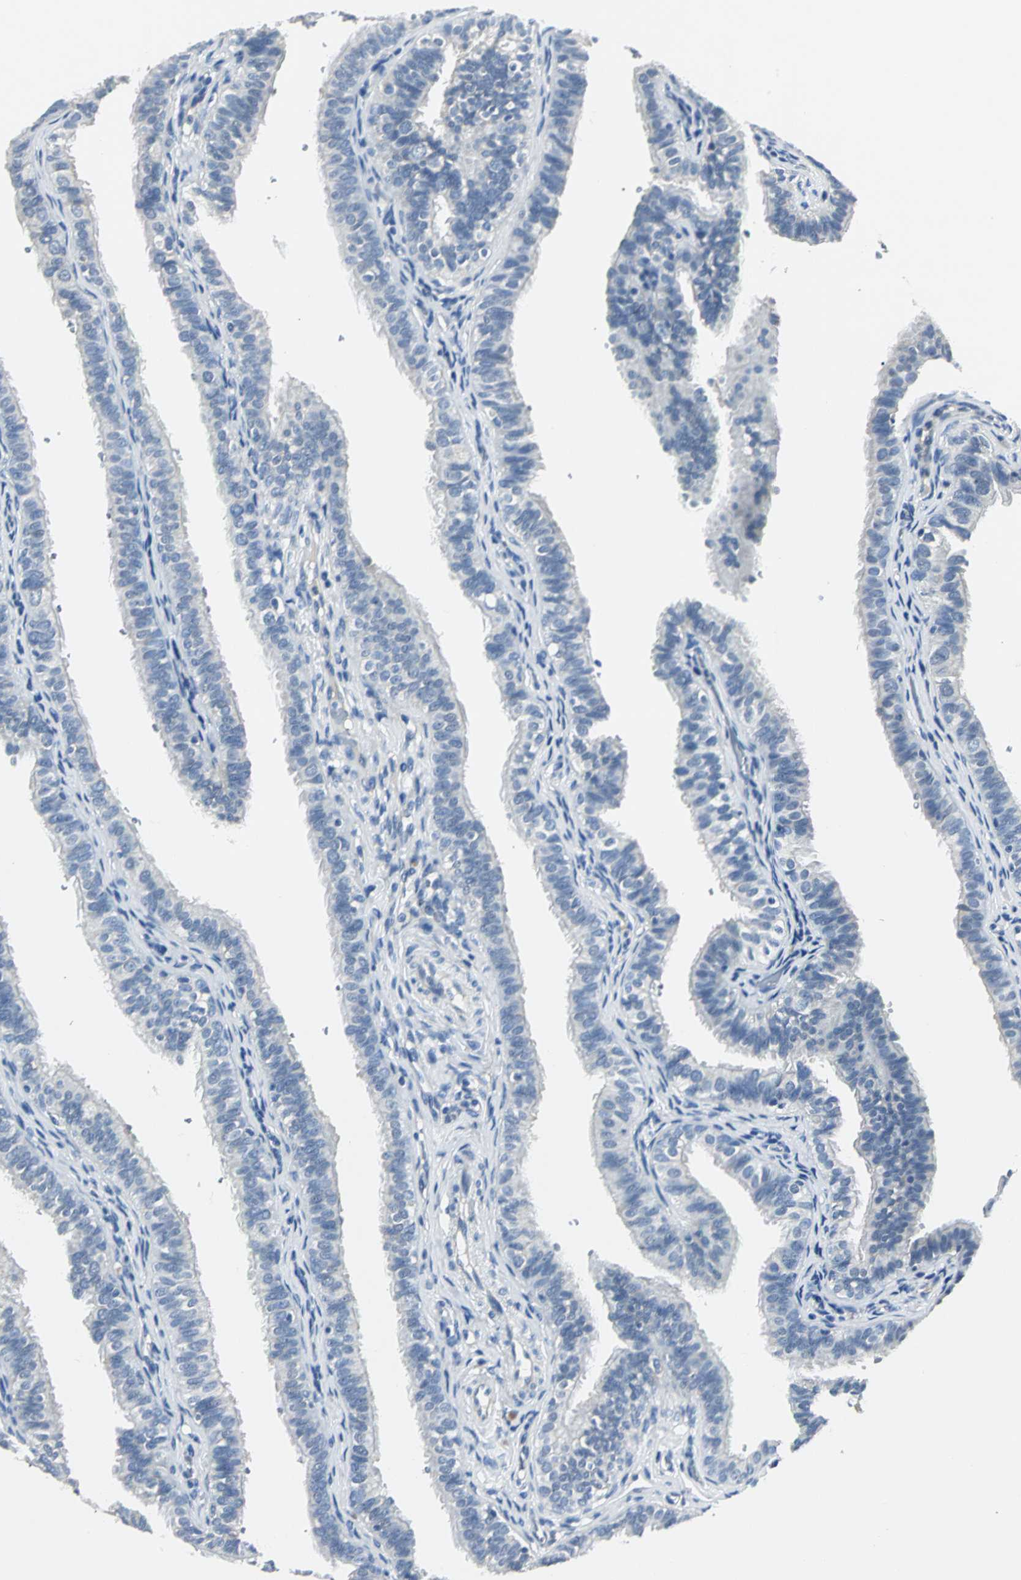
{"staining": {"intensity": "negative", "quantity": "none", "location": "none"}, "tissue": "fallopian tube", "cell_type": "Glandular cells", "image_type": "normal", "snomed": [{"axis": "morphology", "description": "Normal tissue, NOS"}, {"axis": "morphology", "description": "Dermoid, NOS"}, {"axis": "topography", "description": "Fallopian tube"}], "caption": "Image shows no protein expression in glandular cells of benign fallopian tube. (DAB immunohistochemistry, high magnification).", "gene": "RIPOR1", "patient": {"sex": "female", "age": 33}}